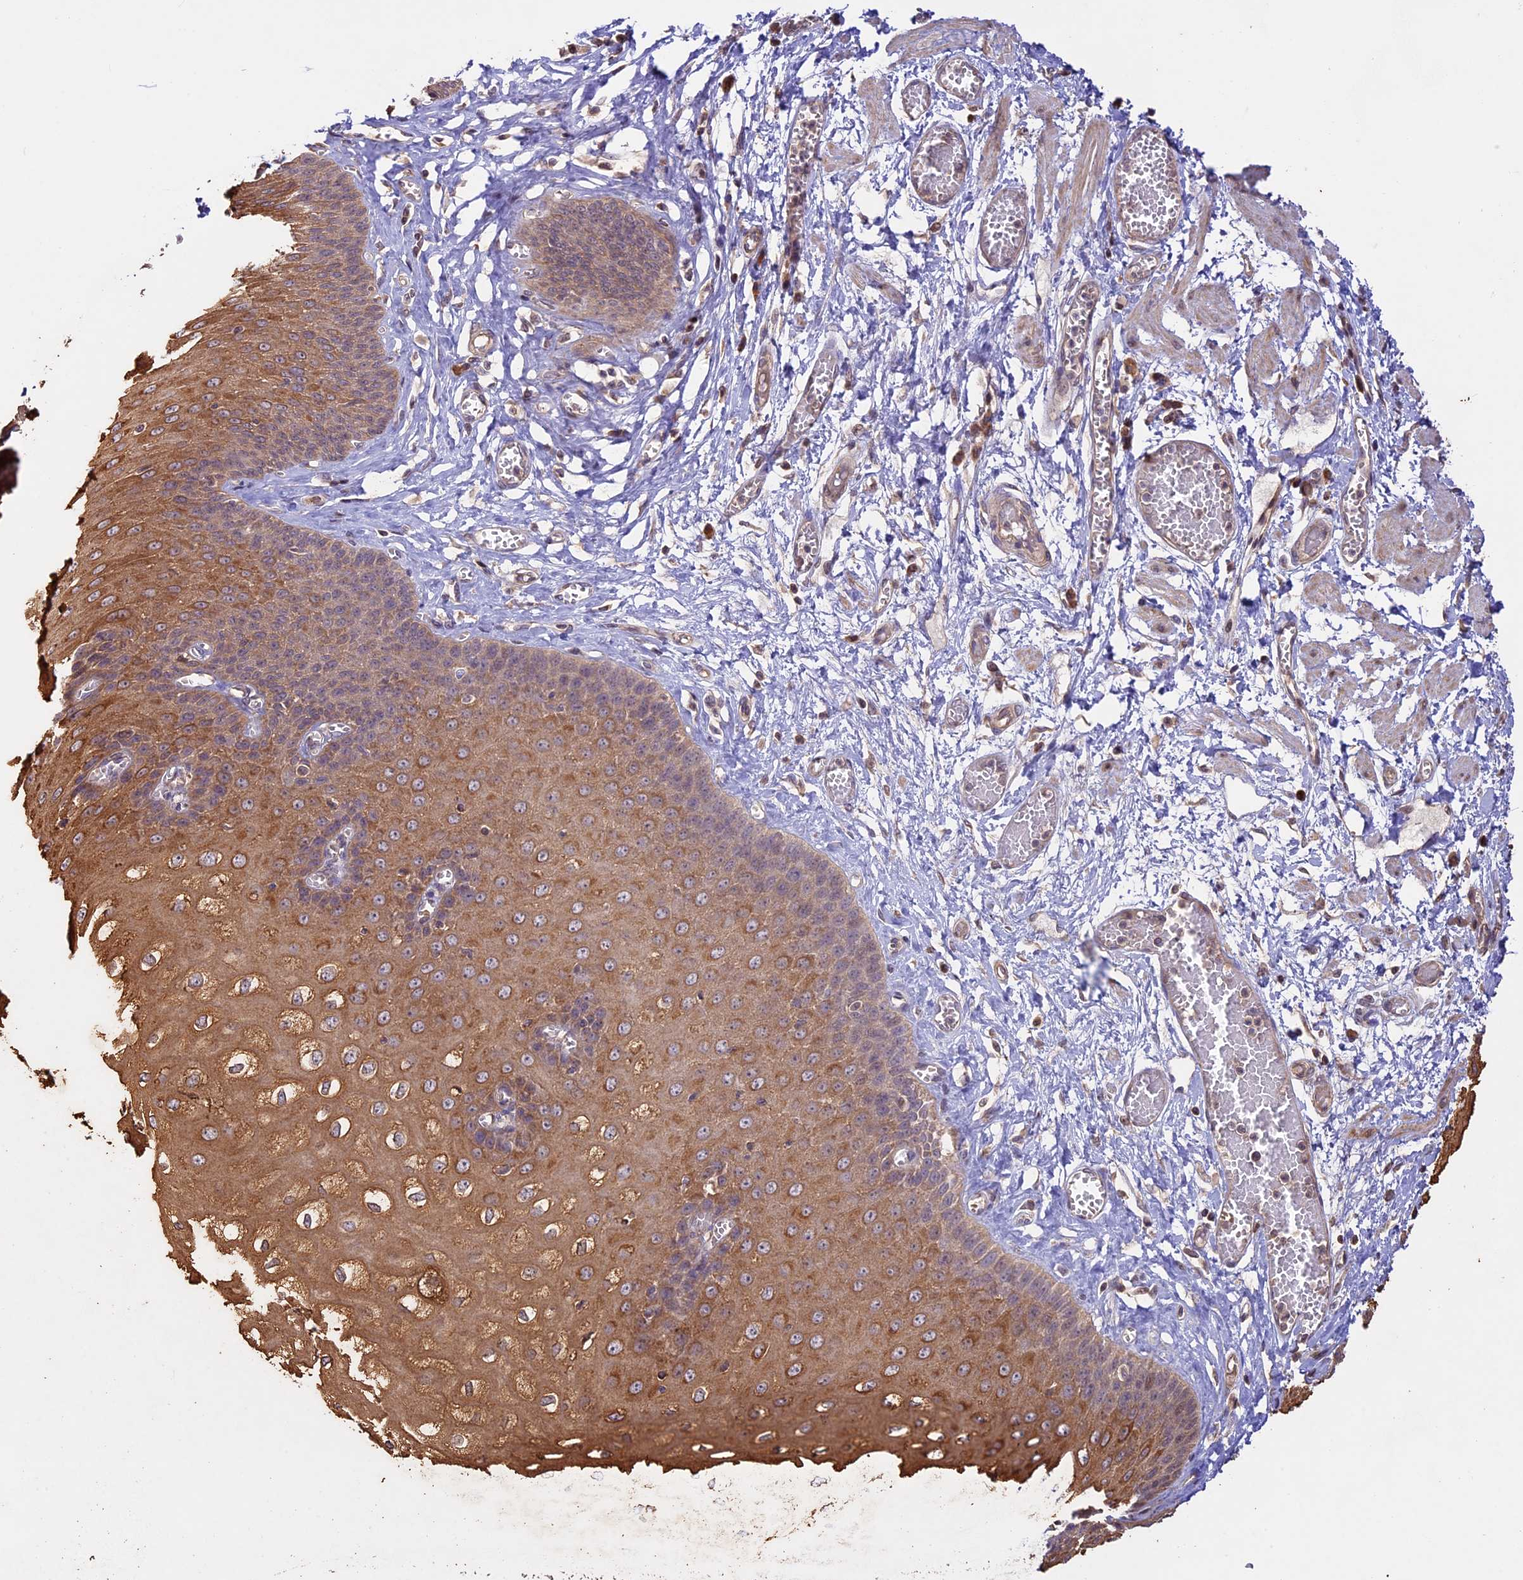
{"staining": {"intensity": "strong", "quantity": ">75%", "location": "cytoplasmic/membranous"}, "tissue": "esophagus", "cell_type": "Squamous epithelial cells", "image_type": "normal", "snomed": [{"axis": "morphology", "description": "Normal tissue, NOS"}, {"axis": "topography", "description": "Esophagus"}], "caption": "Unremarkable esophagus exhibits strong cytoplasmic/membranous staining in approximately >75% of squamous epithelial cells, visualized by immunohistochemistry.", "gene": "BCAS4", "patient": {"sex": "male", "age": 60}}